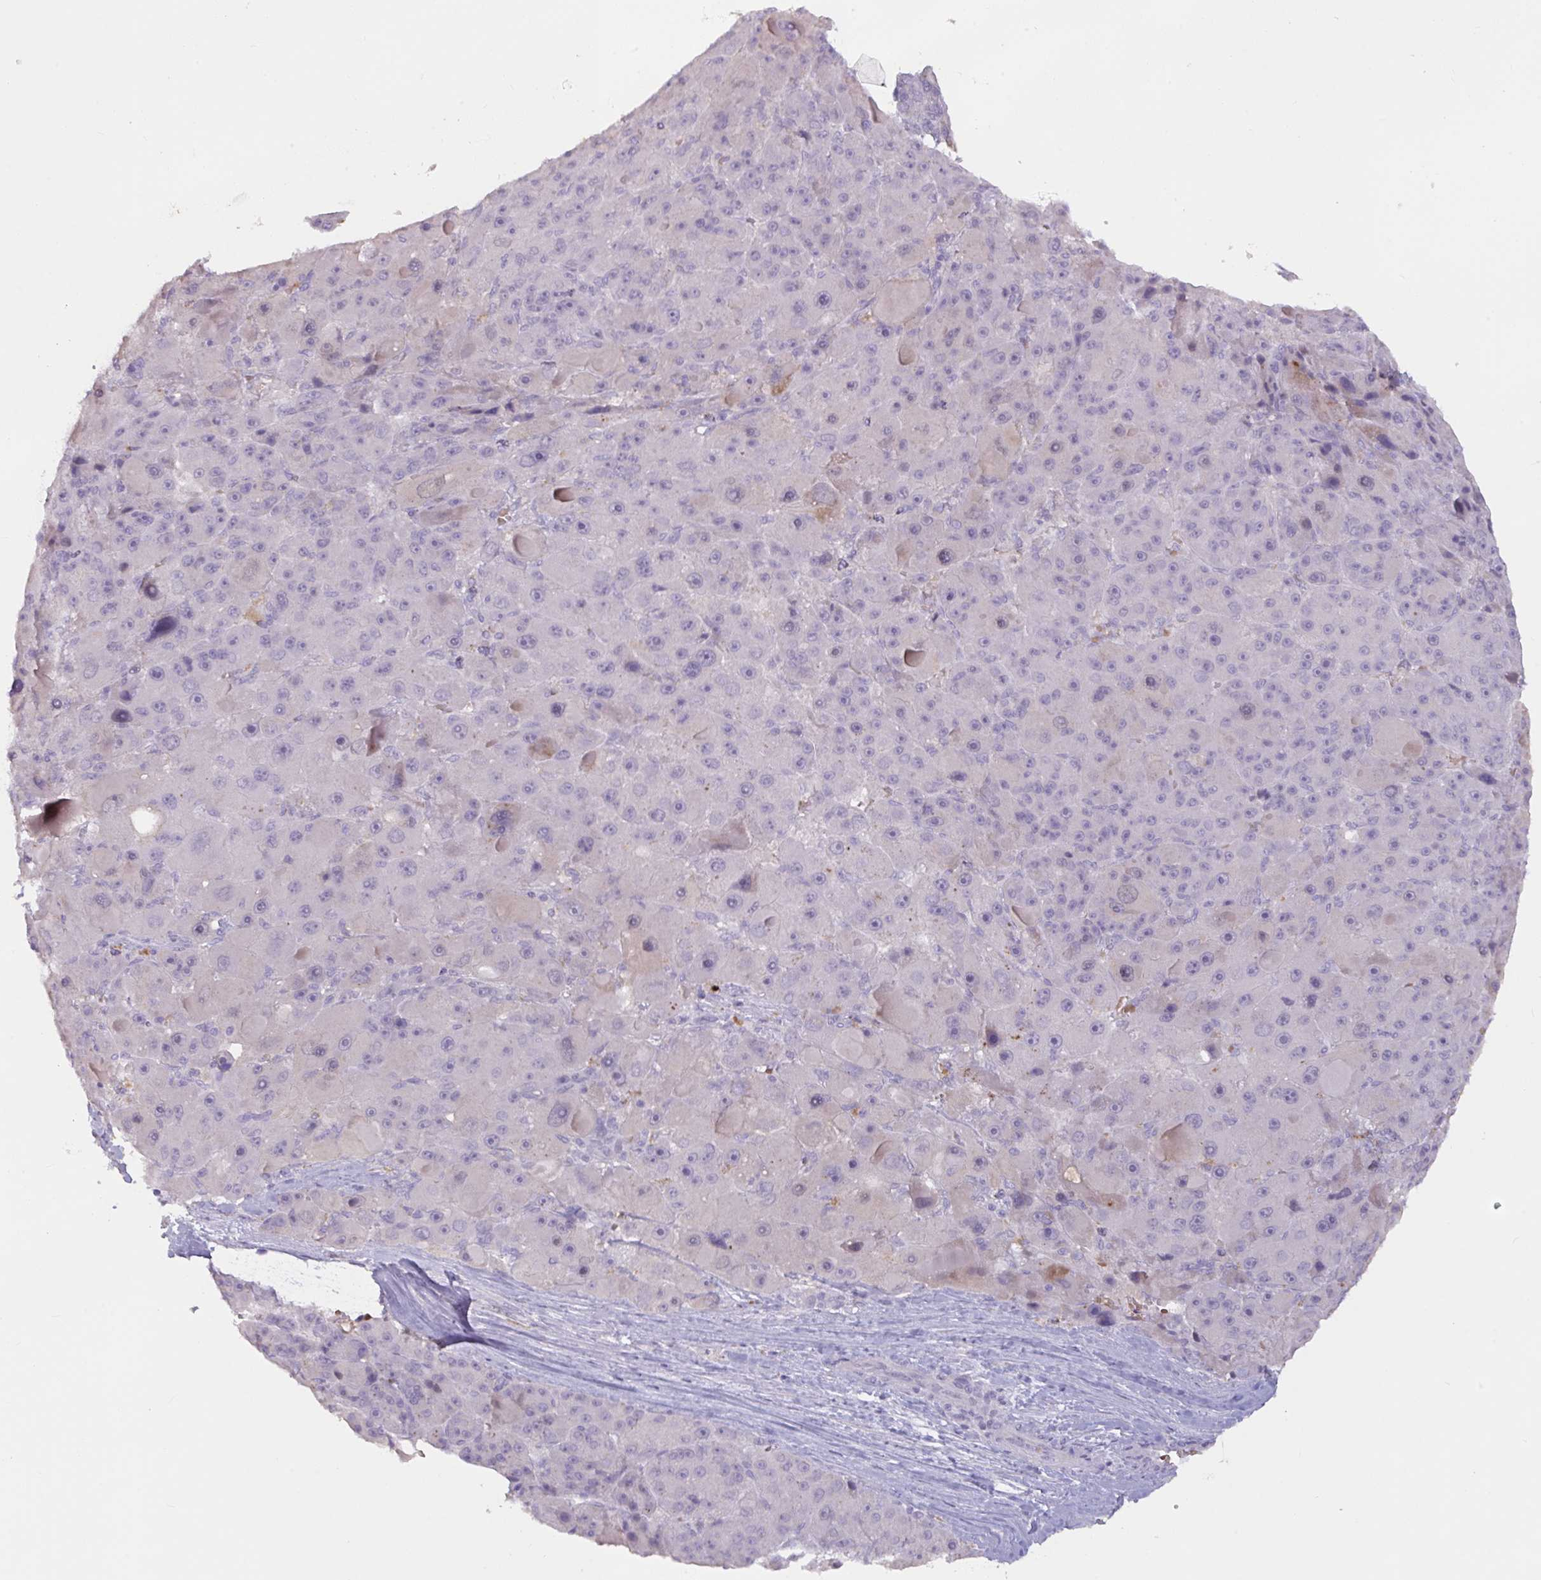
{"staining": {"intensity": "negative", "quantity": "none", "location": "none"}, "tissue": "liver cancer", "cell_type": "Tumor cells", "image_type": "cancer", "snomed": [{"axis": "morphology", "description": "Carcinoma, Hepatocellular, NOS"}, {"axis": "topography", "description": "Liver"}], "caption": "Tumor cells are negative for brown protein staining in liver hepatocellular carcinoma. (DAB (3,3'-diaminobenzidine) immunohistochemistry (IHC), high magnification).", "gene": "RFPL4B", "patient": {"sex": "male", "age": 76}}